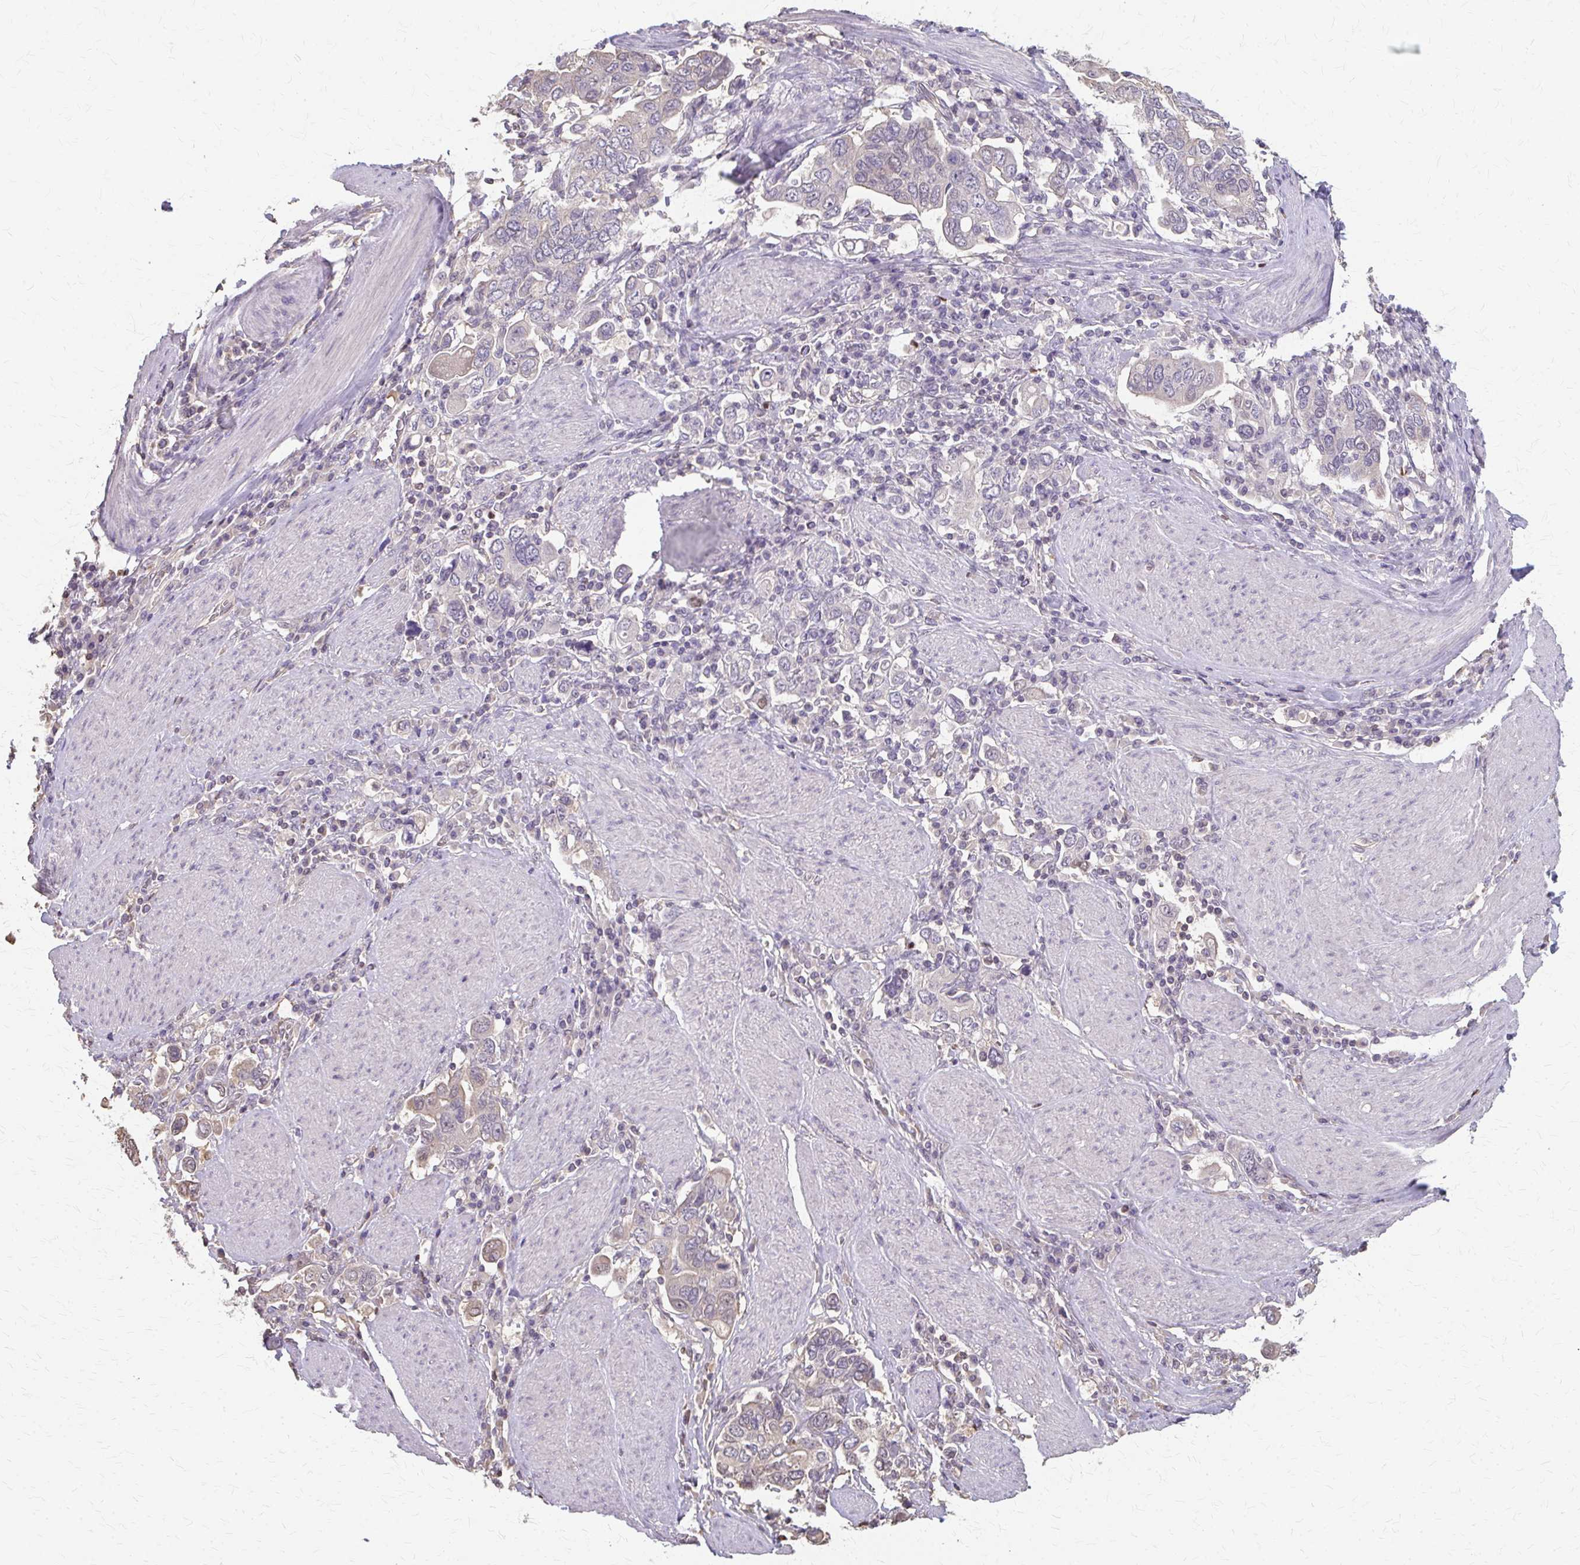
{"staining": {"intensity": "weak", "quantity": "<25%", "location": "cytoplasmic/membranous"}, "tissue": "stomach cancer", "cell_type": "Tumor cells", "image_type": "cancer", "snomed": [{"axis": "morphology", "description": "Adenocarcinoma, NOS"}, {"axis": "topography", "description": "Stomach, upper"}], "caption": "There is no significant expression in tumor cells of adenocarcinoma (stomach).", "gene": "RABGAP1L", "patient": {"sex": "male", "age": 62}}